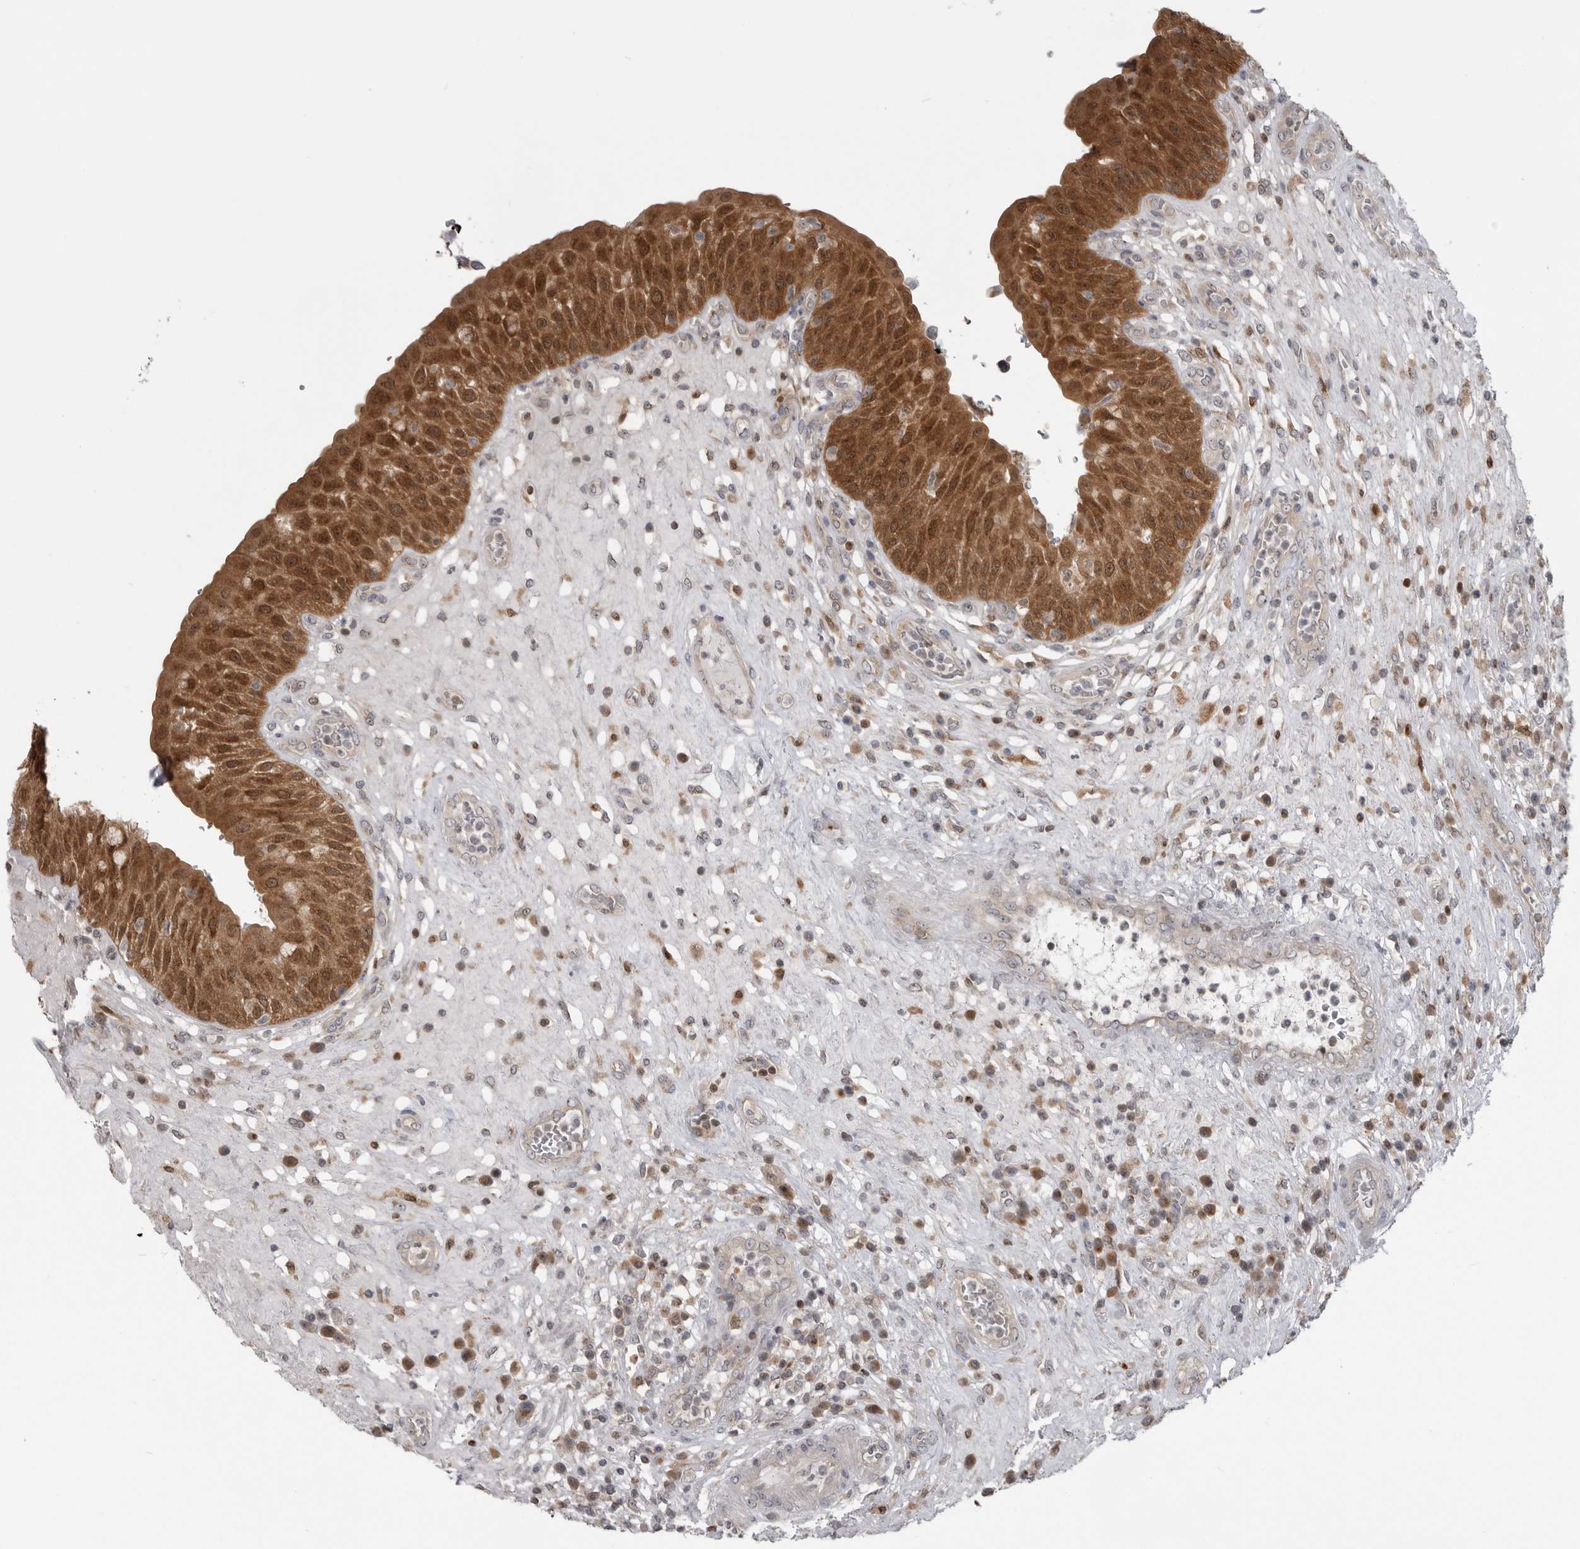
{"staining": {"intensity": "strong", "quantity": ">75%", "location": "cytoplasmic/membranous,nuclear"}, "tissue": "urinary bladder", "cell_type": "Urothelial cells", "image_type": "normal", "snomed": [{"axis": "morphology", "description": "Normal tissue, NOS"}, {"axis": "topography", "description": "Urinary bladder"}], "caption": "This is a photomicrograph of immunohistochemistry staining of benign urinary bladder, which shows strong expression in the cytoplasmic/membranous,nuclear of urothelial cells.", "gene": "MAPK13", "patient": {"sex": "female", "age": 62}}